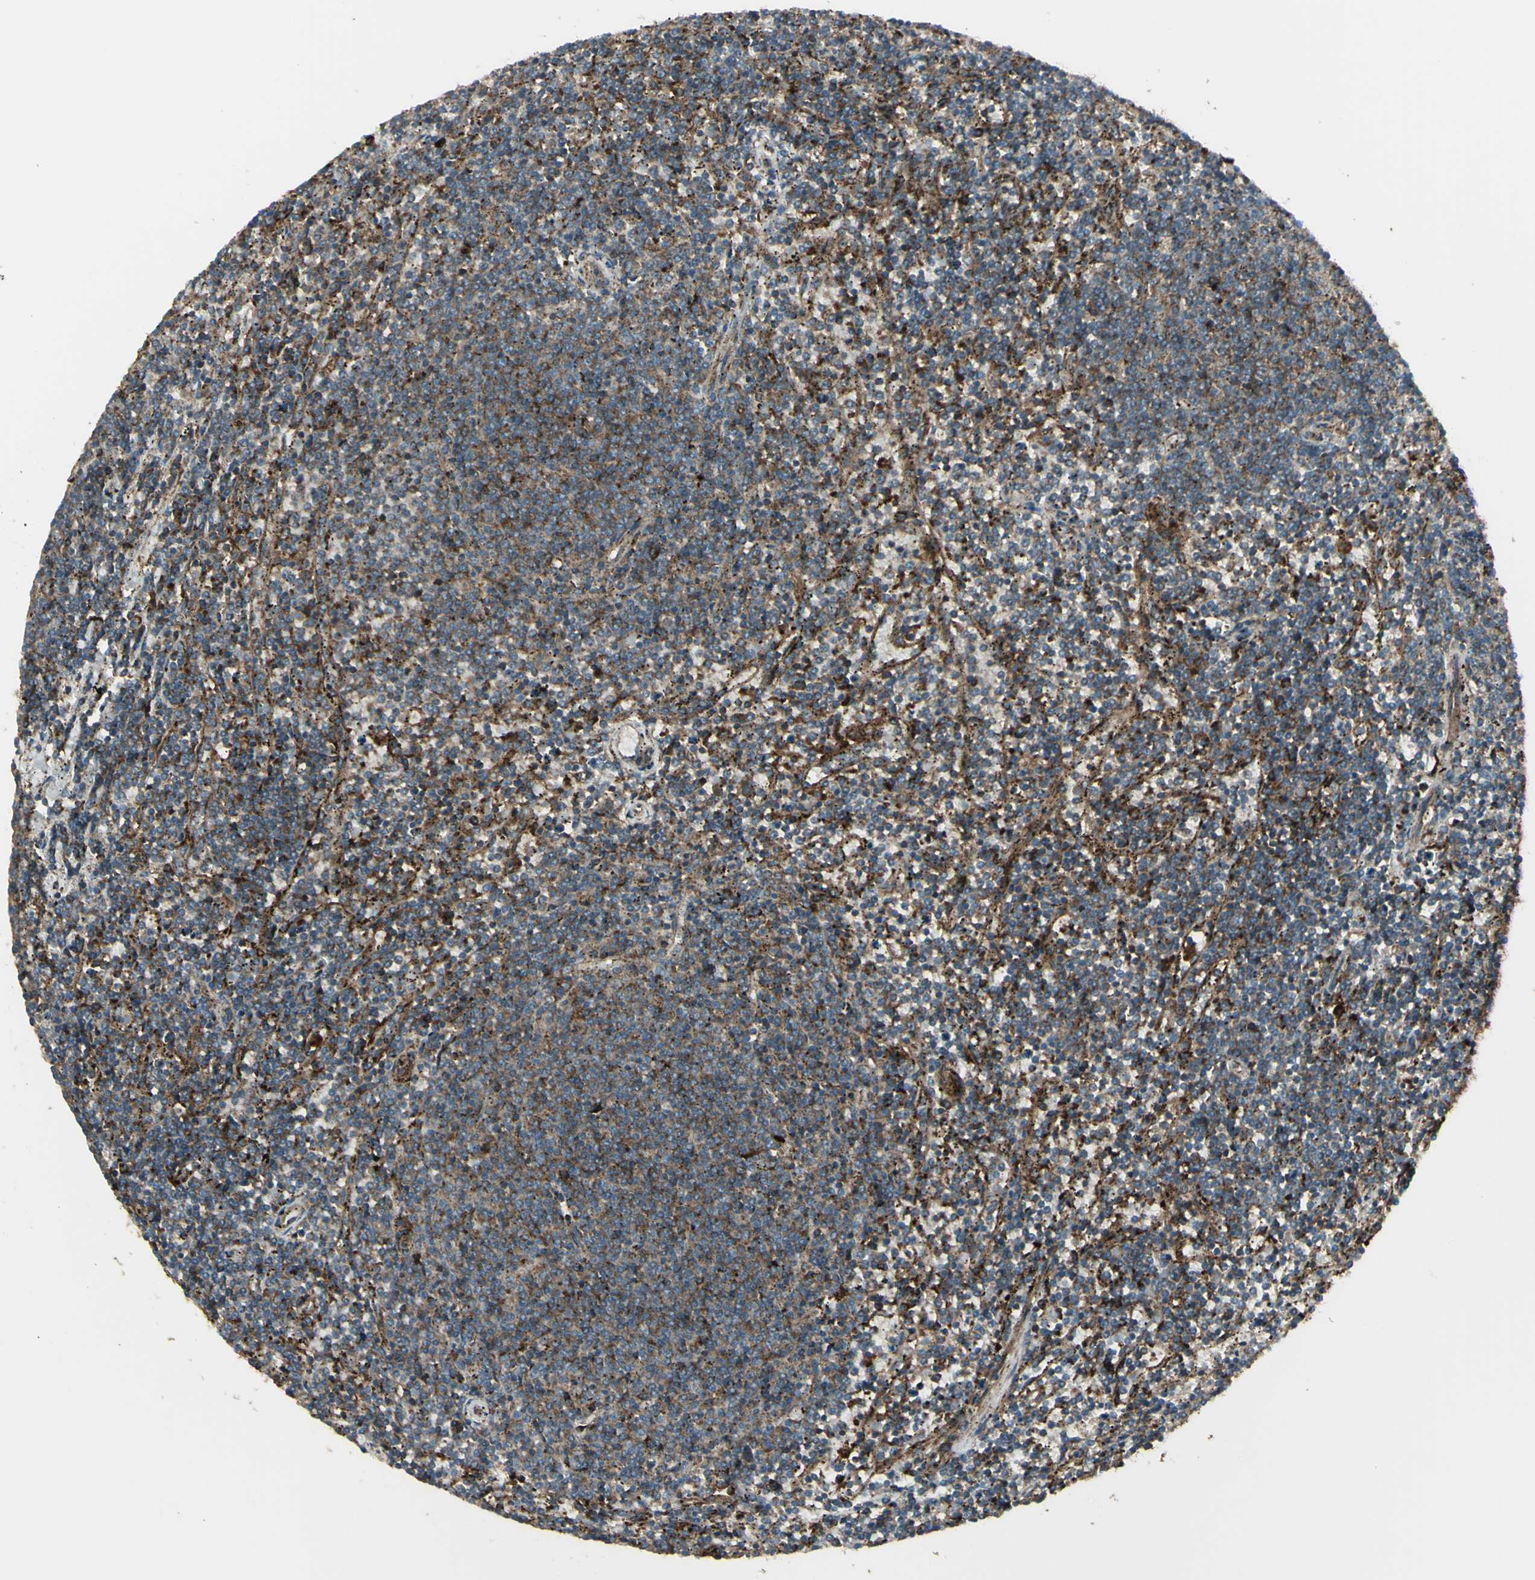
{"staining": {"intensity": "moderate", "quantity": "25%-75%", "location": "cytoplasmic/membranous"}, "tissue": "lymphoma", "cell_type": "Tumor cells", "image_type": "cancer", "snomed": [{"axis": "morphology", "description": "Malignant lymphoma, non-Hodgkin's type, Low grade"}, {"axis": "topography", "description": "Spleen"}], "caption": "Human lymphoma stained for a protein (brown) exhibits moderate cytoplasmic/membranous positive staining in about 25%-75% of tumor cells.", "gene": "NAPA", "patient": {"sex": "female", "age": 50}}